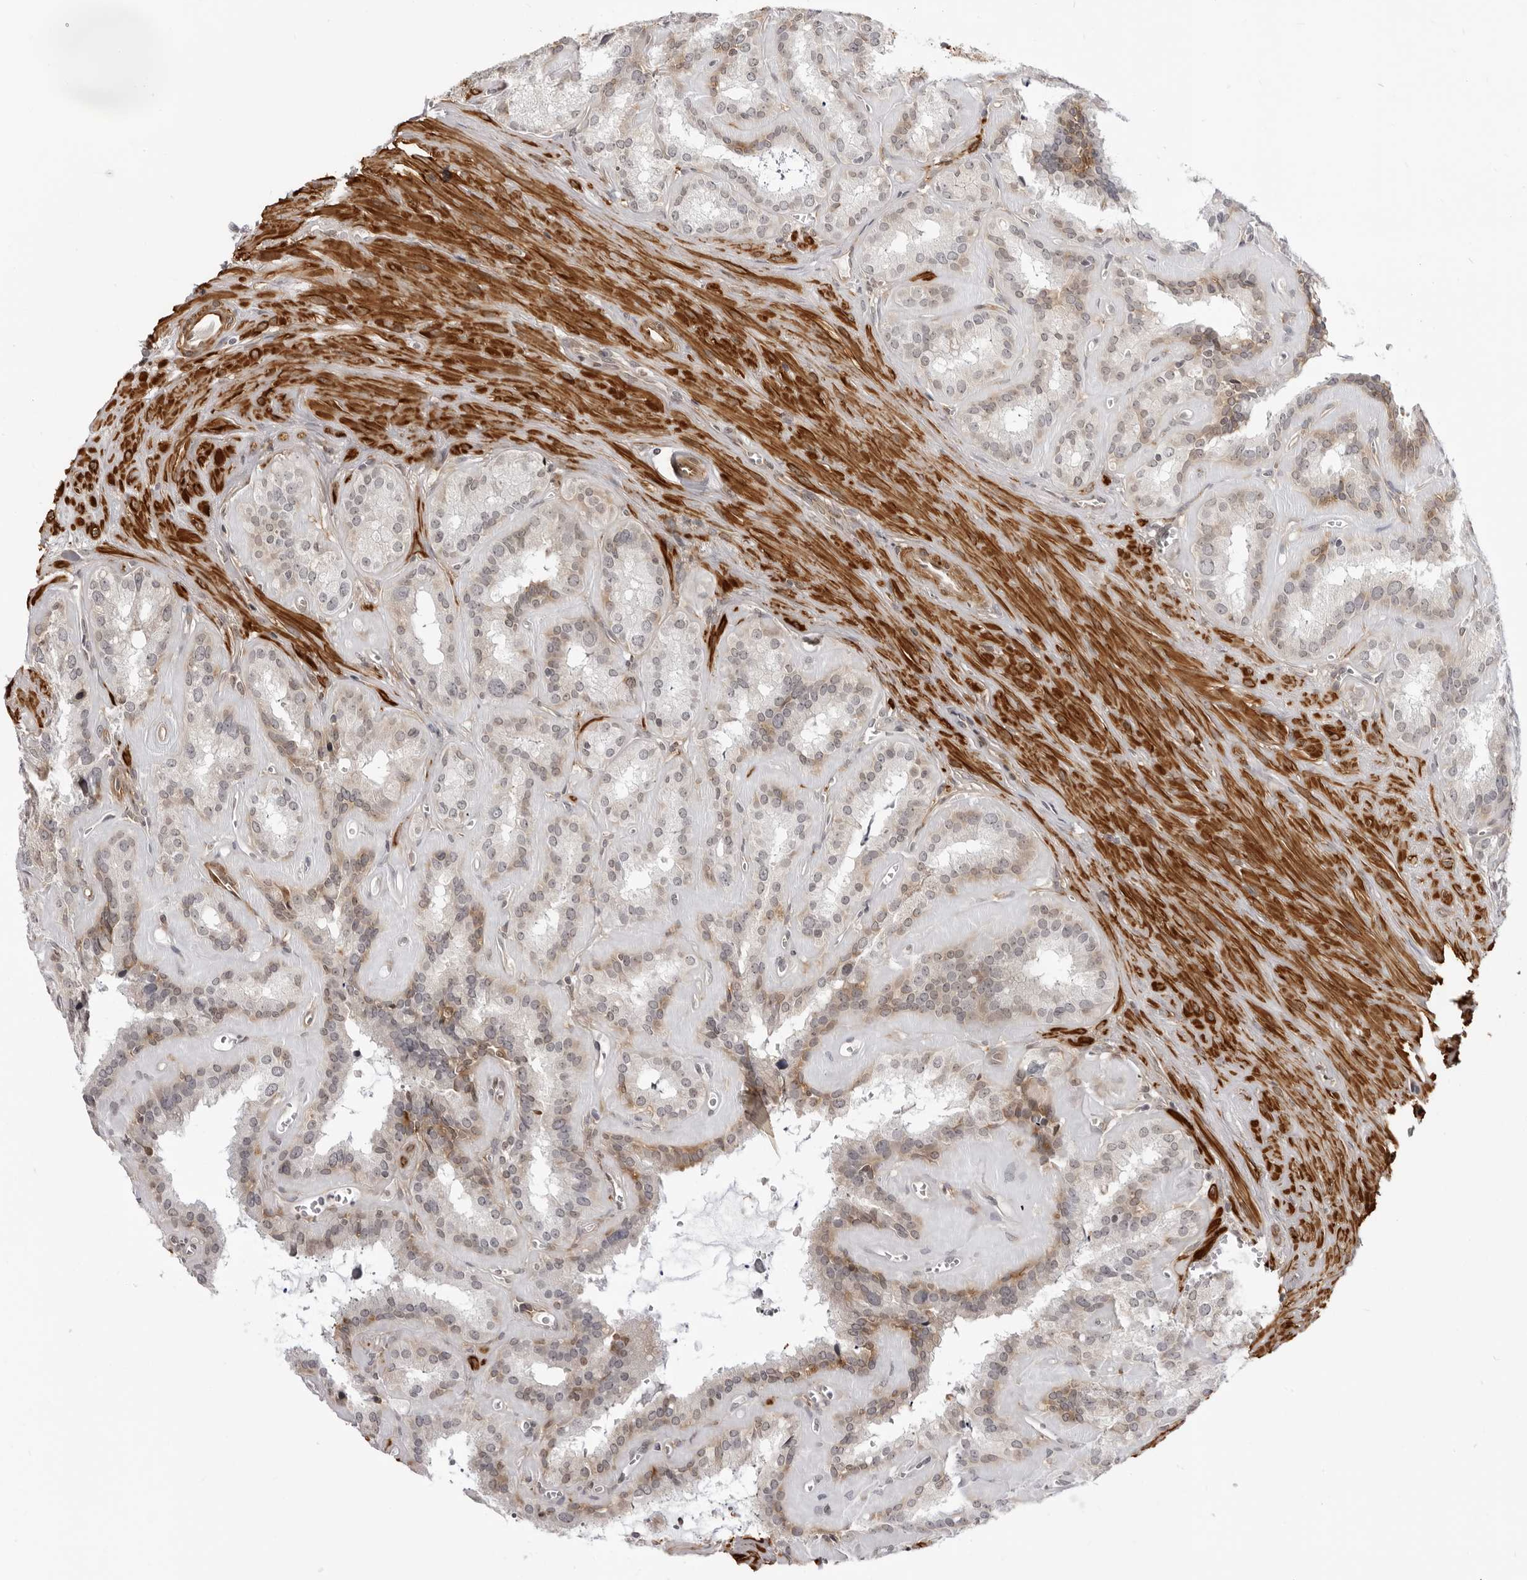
{"staining": {"intensity": "moderate", "quantity": ">75%", "location": "cytoplasmic/membranous"}, "tissue": "seminal vesicle", "cell_type": "Glandular cells", "image_type": "normal", "snomed": [{"axis": "morphology", "description": "Normal tissue, NOS"}, {"axis": "topography", "description": "Prostate"}, {"axis": "topography", "description": "Seminal veicle"}], "caption": "This histopathology image reveals unremarkable seminal vesicle stained with immunohistochemistry (IHC) to label a protein in brown. The cytoplasmic/membranous of glandular cells show moderate positivity for the protein. Nuclei are counter-stained blue.", "gene": "SRGAP2", "patient": {"sex": "male", "age": 59}}